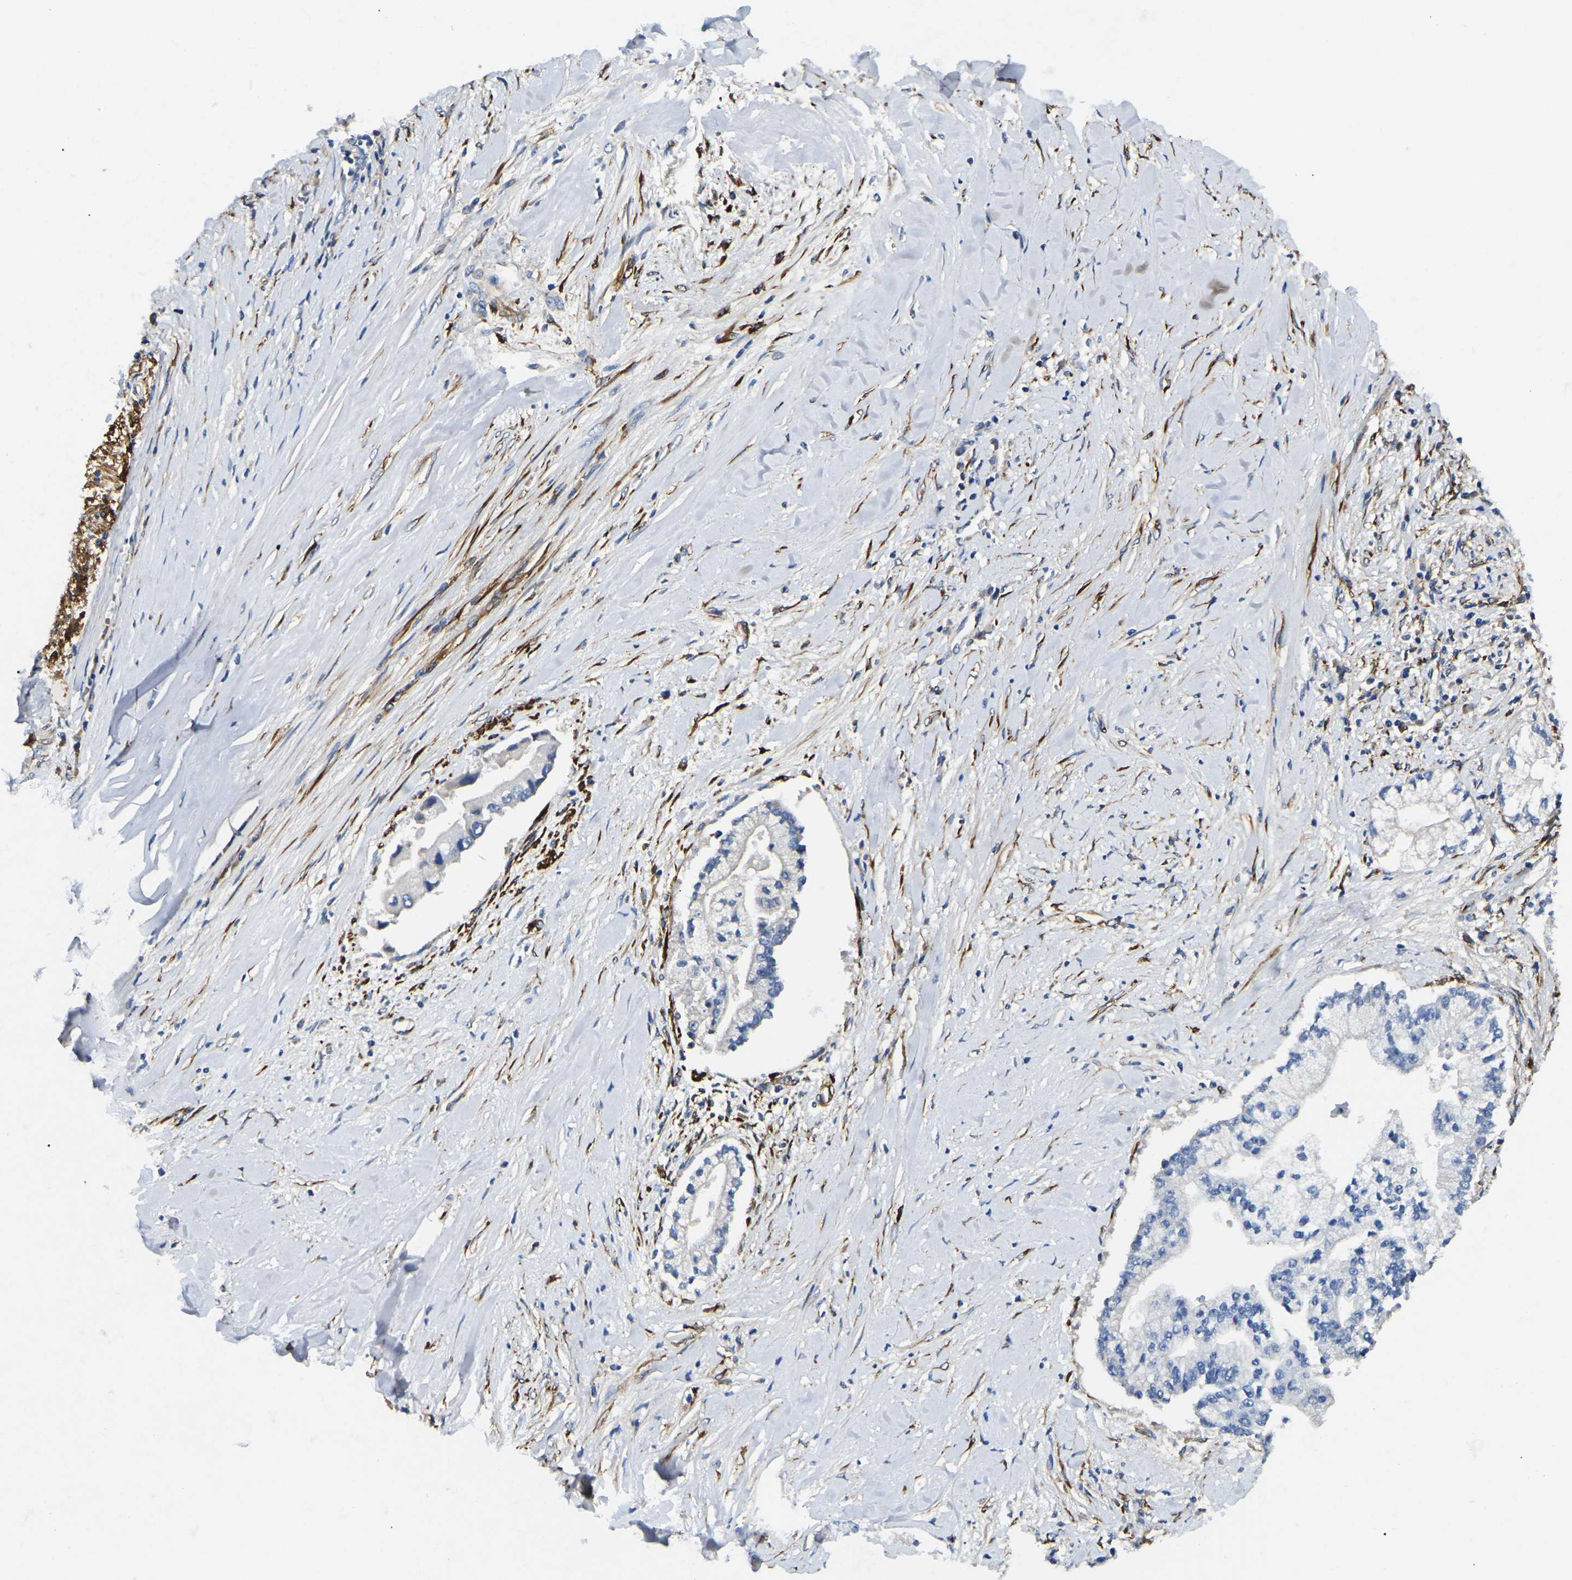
{"staining": {"intensity": "negative", "quantity": "none", "location": "none"}, "tissue": "liver cancer", "cell_type": "Tumor cells", "image_type": "cancer", "snomed": [{"axis": "morphology", "description": "Cholangiocarcinoma"}, {"axis": "topography", "description": "Liver"}], "caption": "Immunohistochemistry (IHC) image of neoplastic tissue: human liver cholangiocarcinoma stained with DAB exhibits no significant protein expression in tumor cells.", "gene": "DUSP8", "patient": {"sex": "male", "age": 50}}